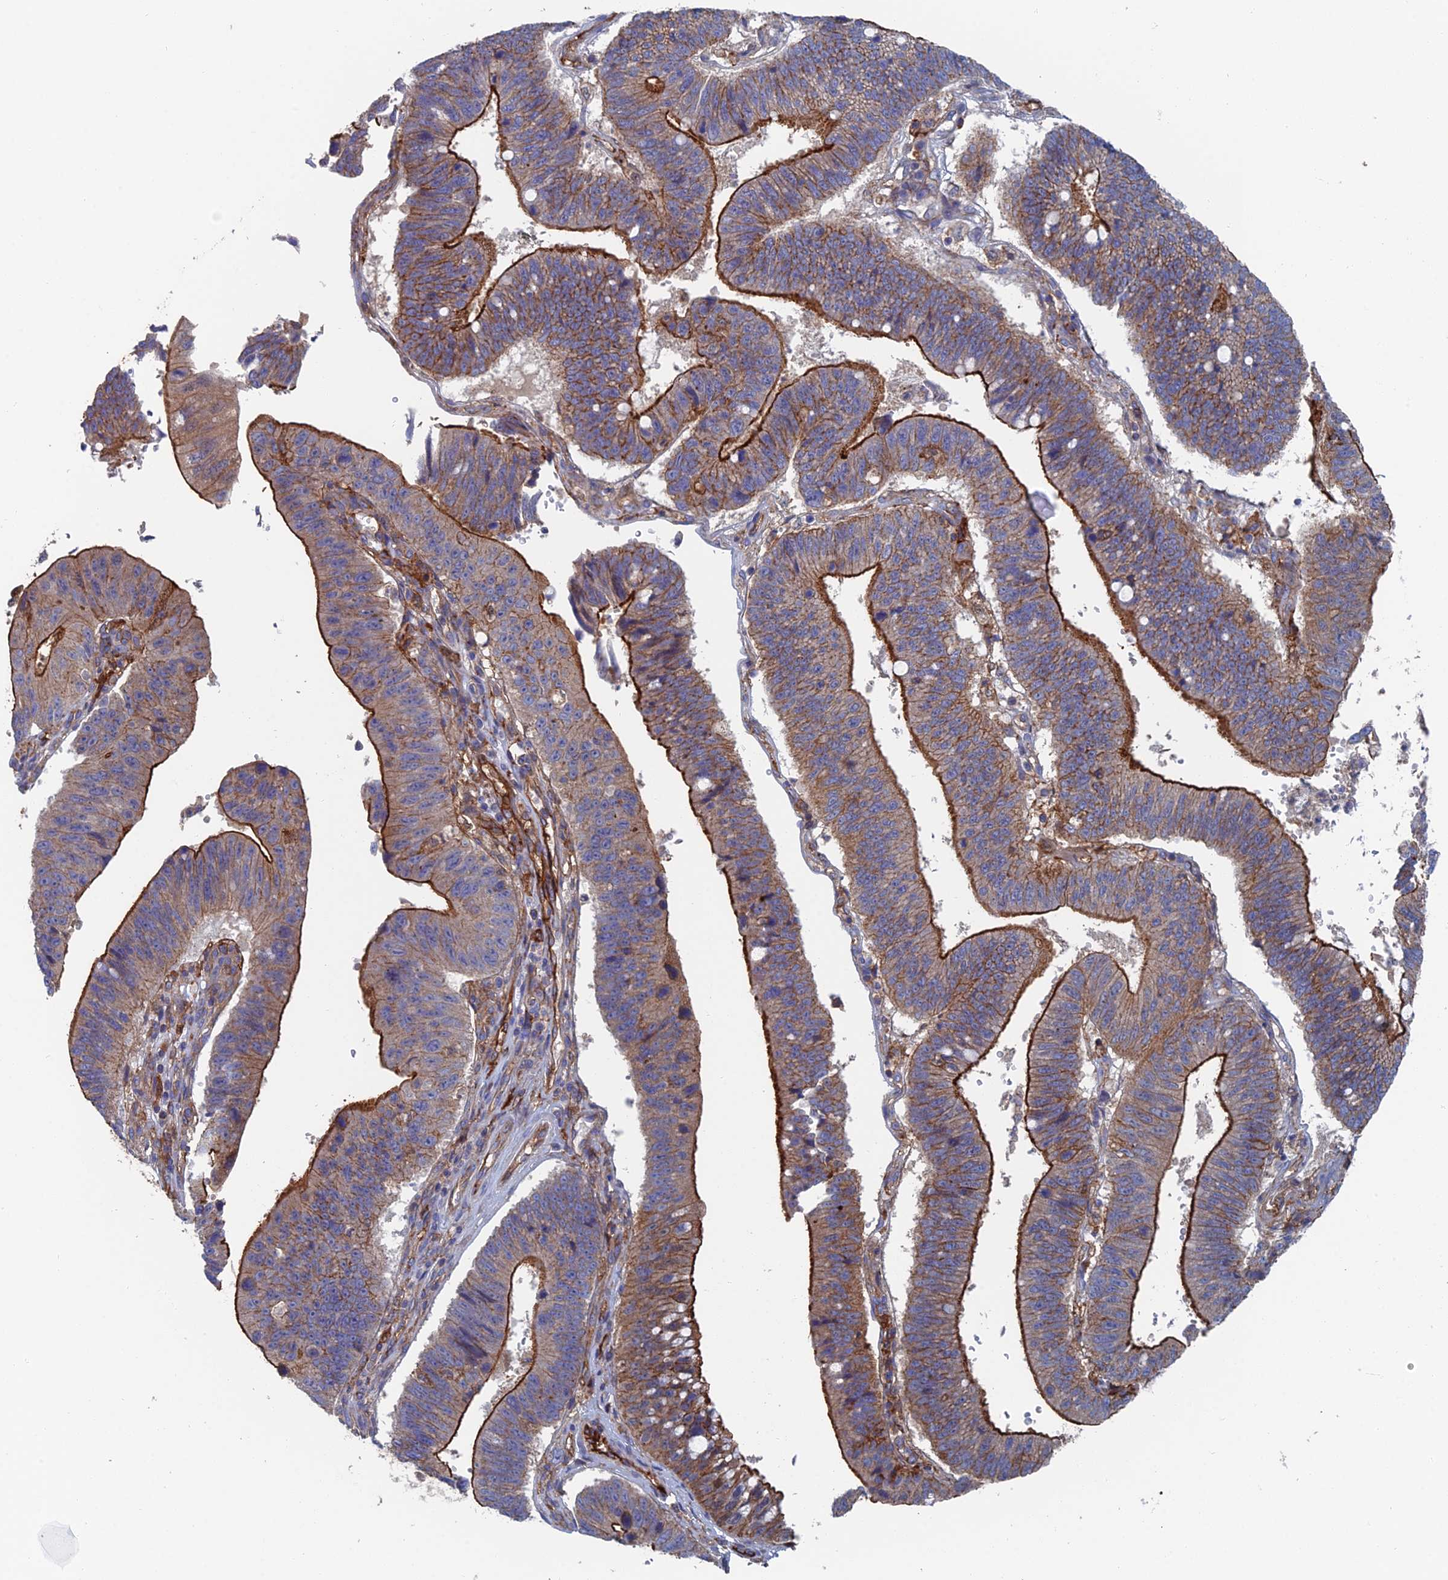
{"staining": {"intensity": "strong", "quantity": "25%-75%", "location": "cytoplasmic/membranous"}, "tissue": "stomach cancer", "cell_type": "Tumor cells", "image_type": "cancer", "snomed": [{"axis": "morphology", "description": "Adenocarcinoma, NOS"}, {"axis": "topography", "description": "Stomach"}], "caption": "Brown immunohistochemical staining in human stomach cancer reveals strong cytoplasmic/membranous staining in approximately 25%-75% of tumor cells.", "gene": "SNX11", "patient": {"sex": "male", "age": 59}}